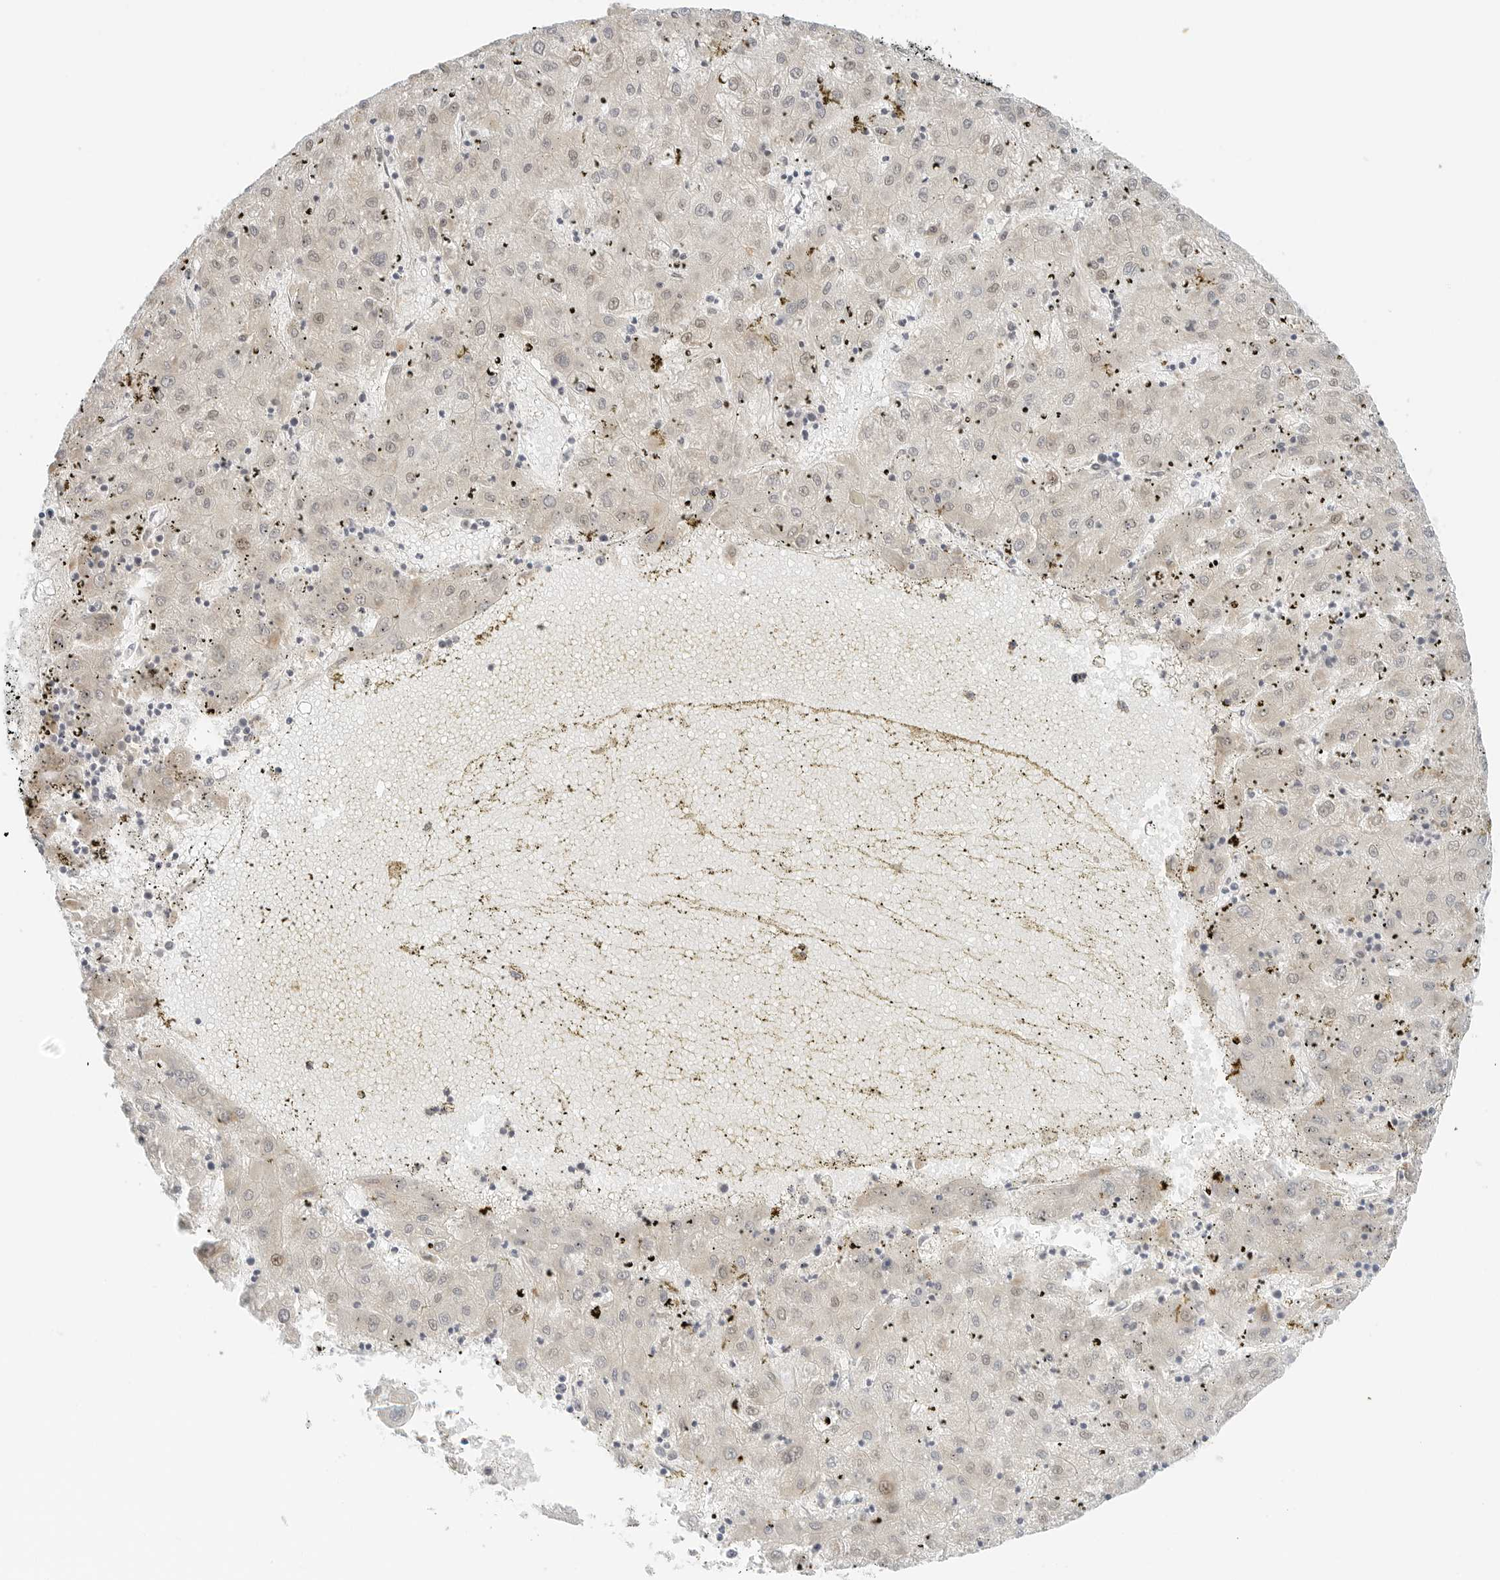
{"staining": {"intensity": "weak", "quantity": "<25%", "location": "nuclear"}, "tissue": "liver cancer", "cell_type": "Tumor cells", "image_type": "cancer", "snomed": [{"axis": "morphology", "description": "Carcinoma, Hepatocellular, NOS"}, {"axis": "topography", "description": "Liver"}], "caption": "Tumor cells show no significant staining in liver cancer (hepatocellular carcinoma).", "gene": "NEO1", "patient": {"sex": "male", "age": 72}}